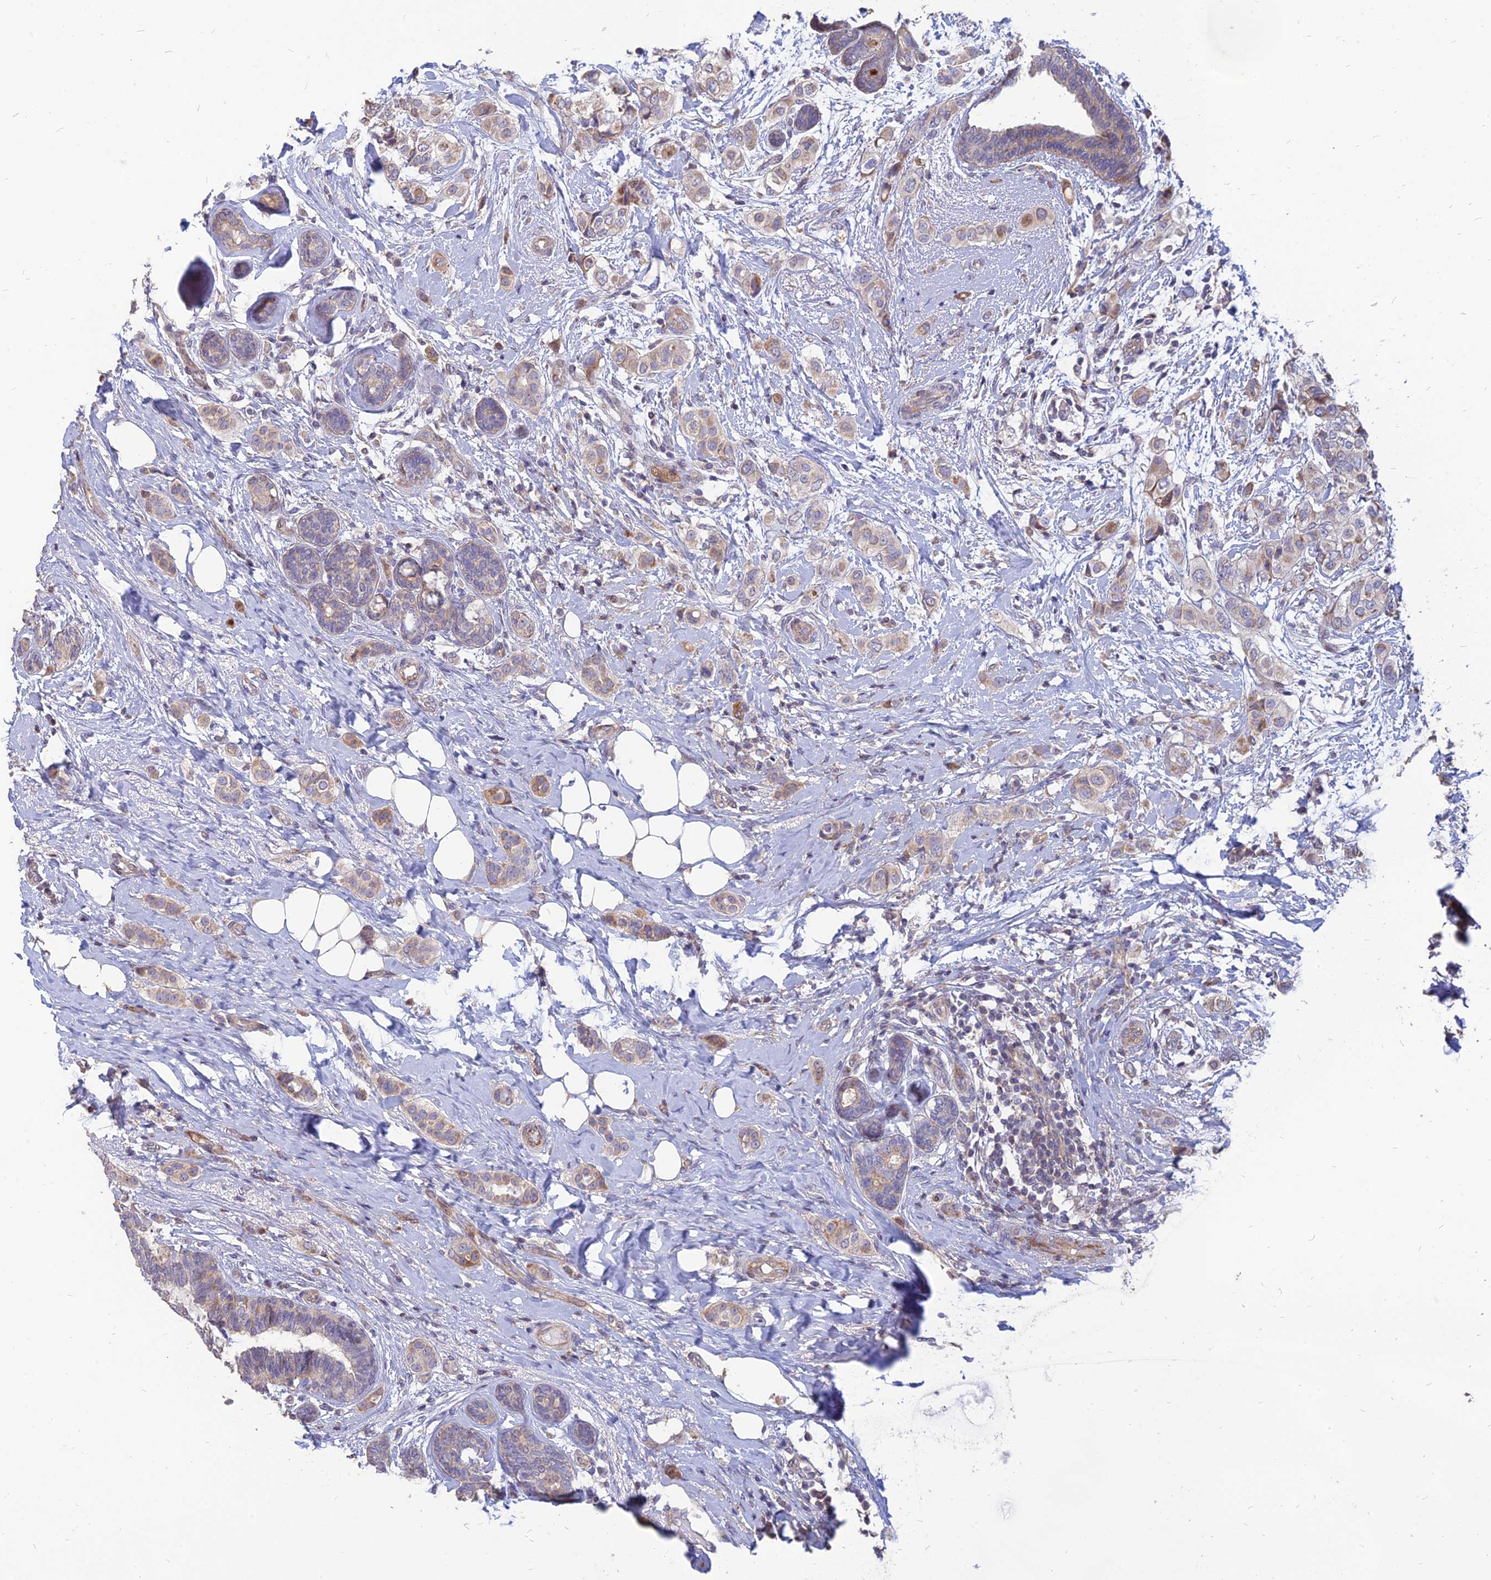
{"staining": {"intensity": "moderate", "quantity": "<25%", "location": "cytoplasmic/membranous"}, "tissue": "breast cancer", "cell_type": "Tumor cells", "image_type": "cancer", "snomed": [{"axis": "morphology", "description": "Lobular carcinoma"}, {"axis": "topography", "description": "Breast"}], "caption": "An image showing moderate cytoplasmic/membranous staining in approximately <25% of tumor cells in breast lobular carcinoma, as visualized by brown immunohistochemical staining.", "gene": "ST3GAL6", "patient": {"sex": "female", "age": 51}}